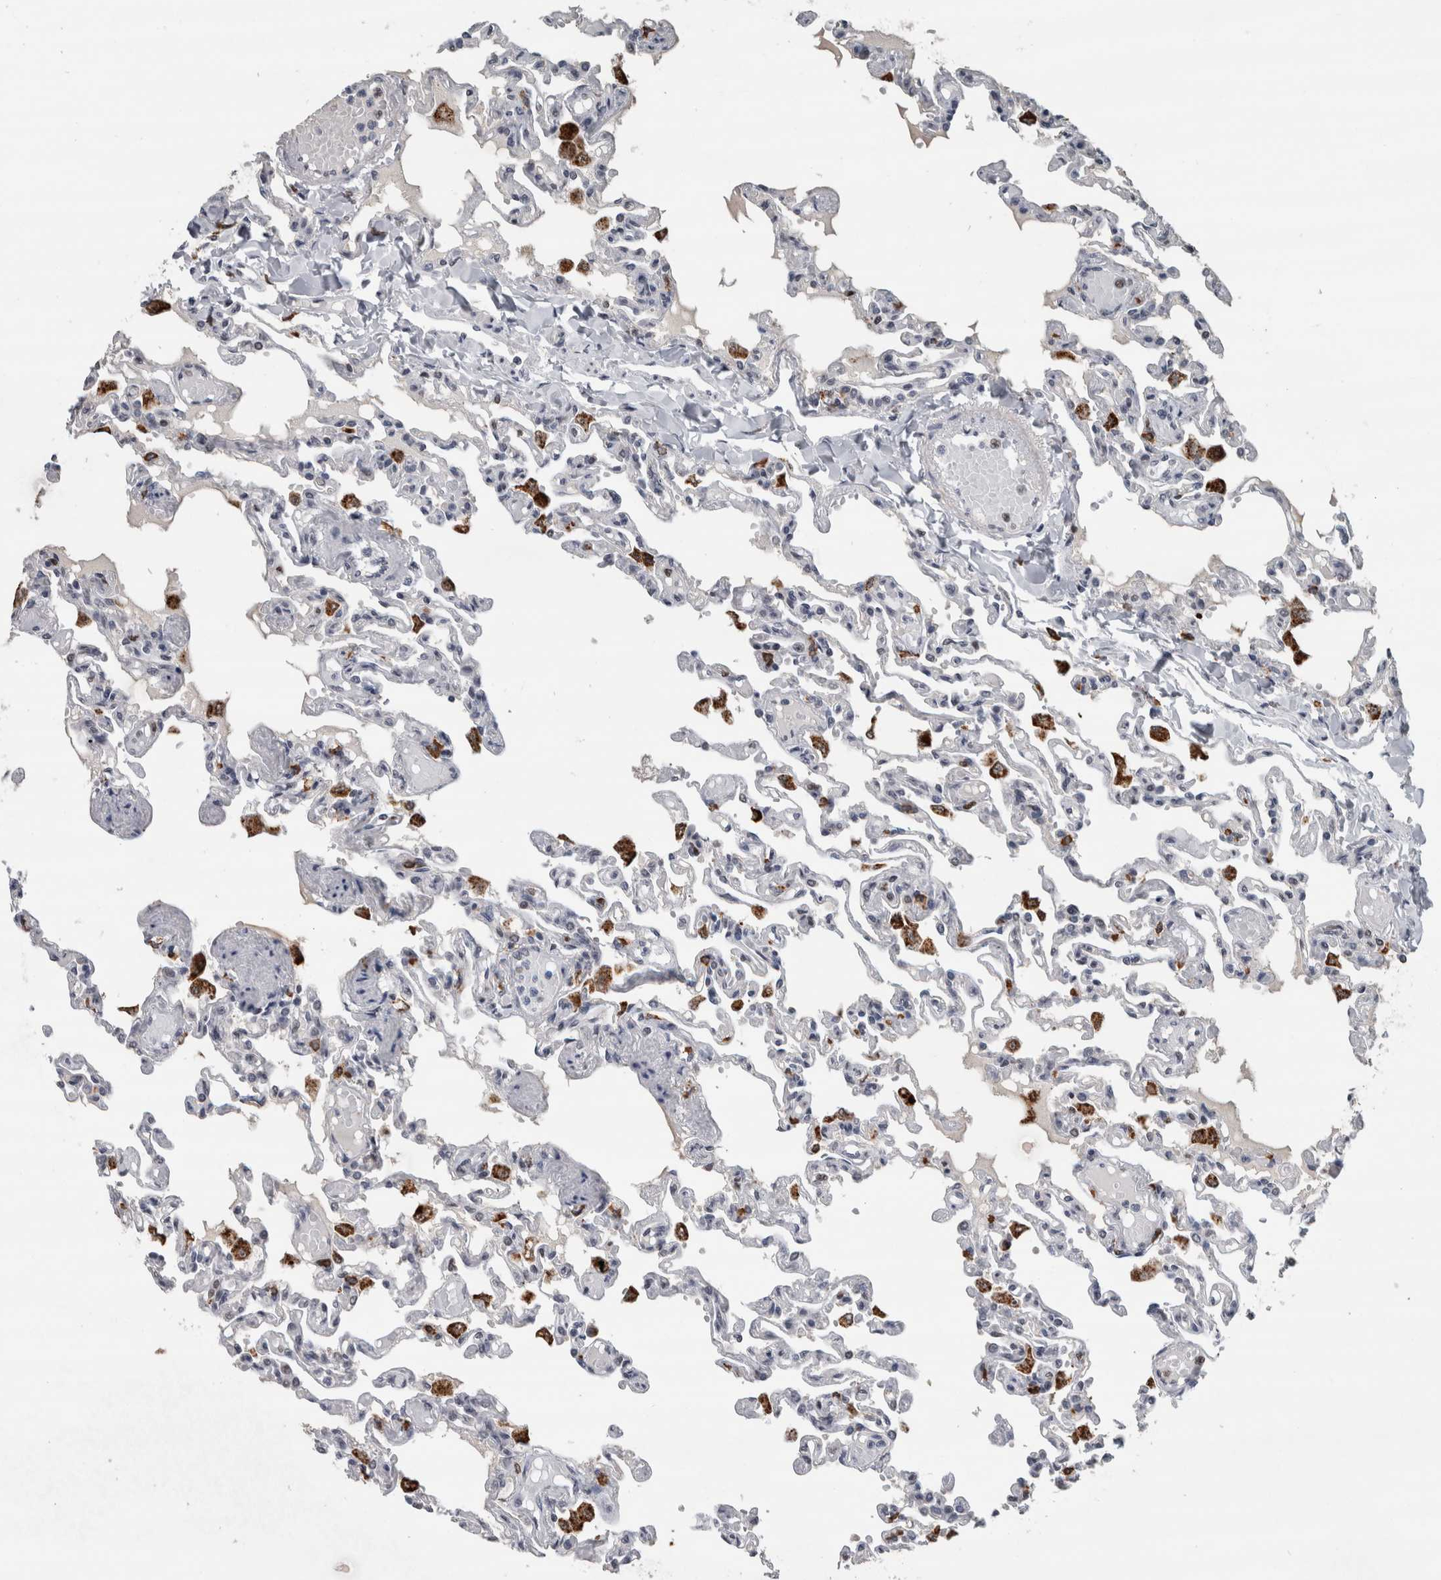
{"staining": {"intensity": "weak", "quantity": "<25%", "location": "nuclear"}, "tissue": "lung", "cell_type": "Alveolar cells", "image_type": "normal", "snomed": [{"axis": "morphology", "description": "Normal tissue, NOS"}, {"axis": "topography", "description": "Lung"}], "caption": "IHC of unremarkable lung demonstrates no expression in alveolar cells. (DAB (3,3'-diaminobenzidine) immunohistochemistry (IHC), high magnification).", "gene": "POLD2", "patient": {"sex": "male", "age": 21}}